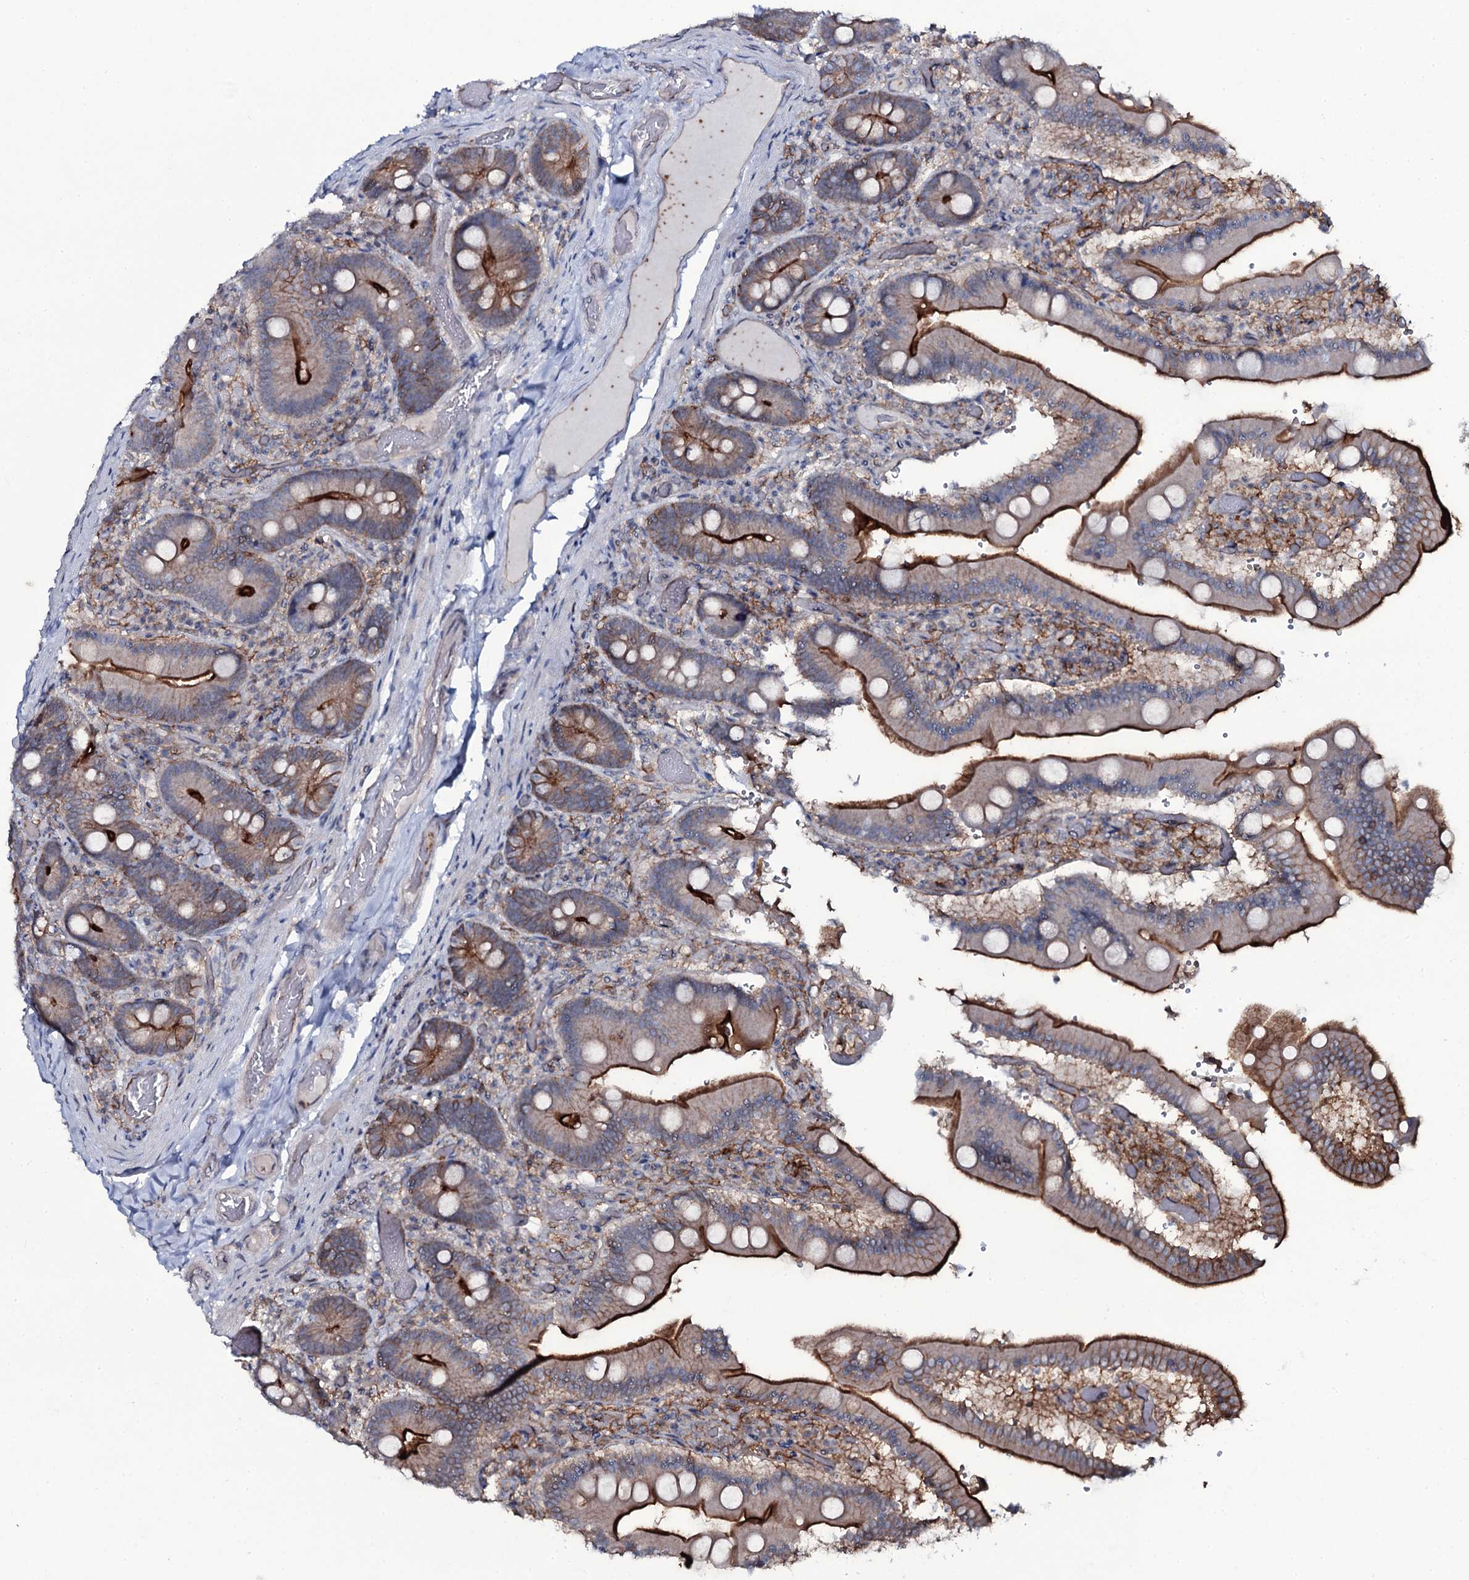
{"staining": {"intensity": "strong", "quantity": "25%-75%", "location": "cytoplasmic/membranous"}, "tissue": "duodenum", "cell_type": "Glandular cells", "image_type": "normal", "snomed": [{"axis": "morphology", "description": "Normal tissue, NOS"}, {"axis": "topography", "description": "Duodenum"}], "caption": "Approximately 25%-75% of glandular cells in unremarkable human duodenum display strong cytoplasmic/membranous protein expression as visualized by brown immunohistochemical staining.", "gene": "SNAP23", "patient": {"sex": "female", "age": 62}}